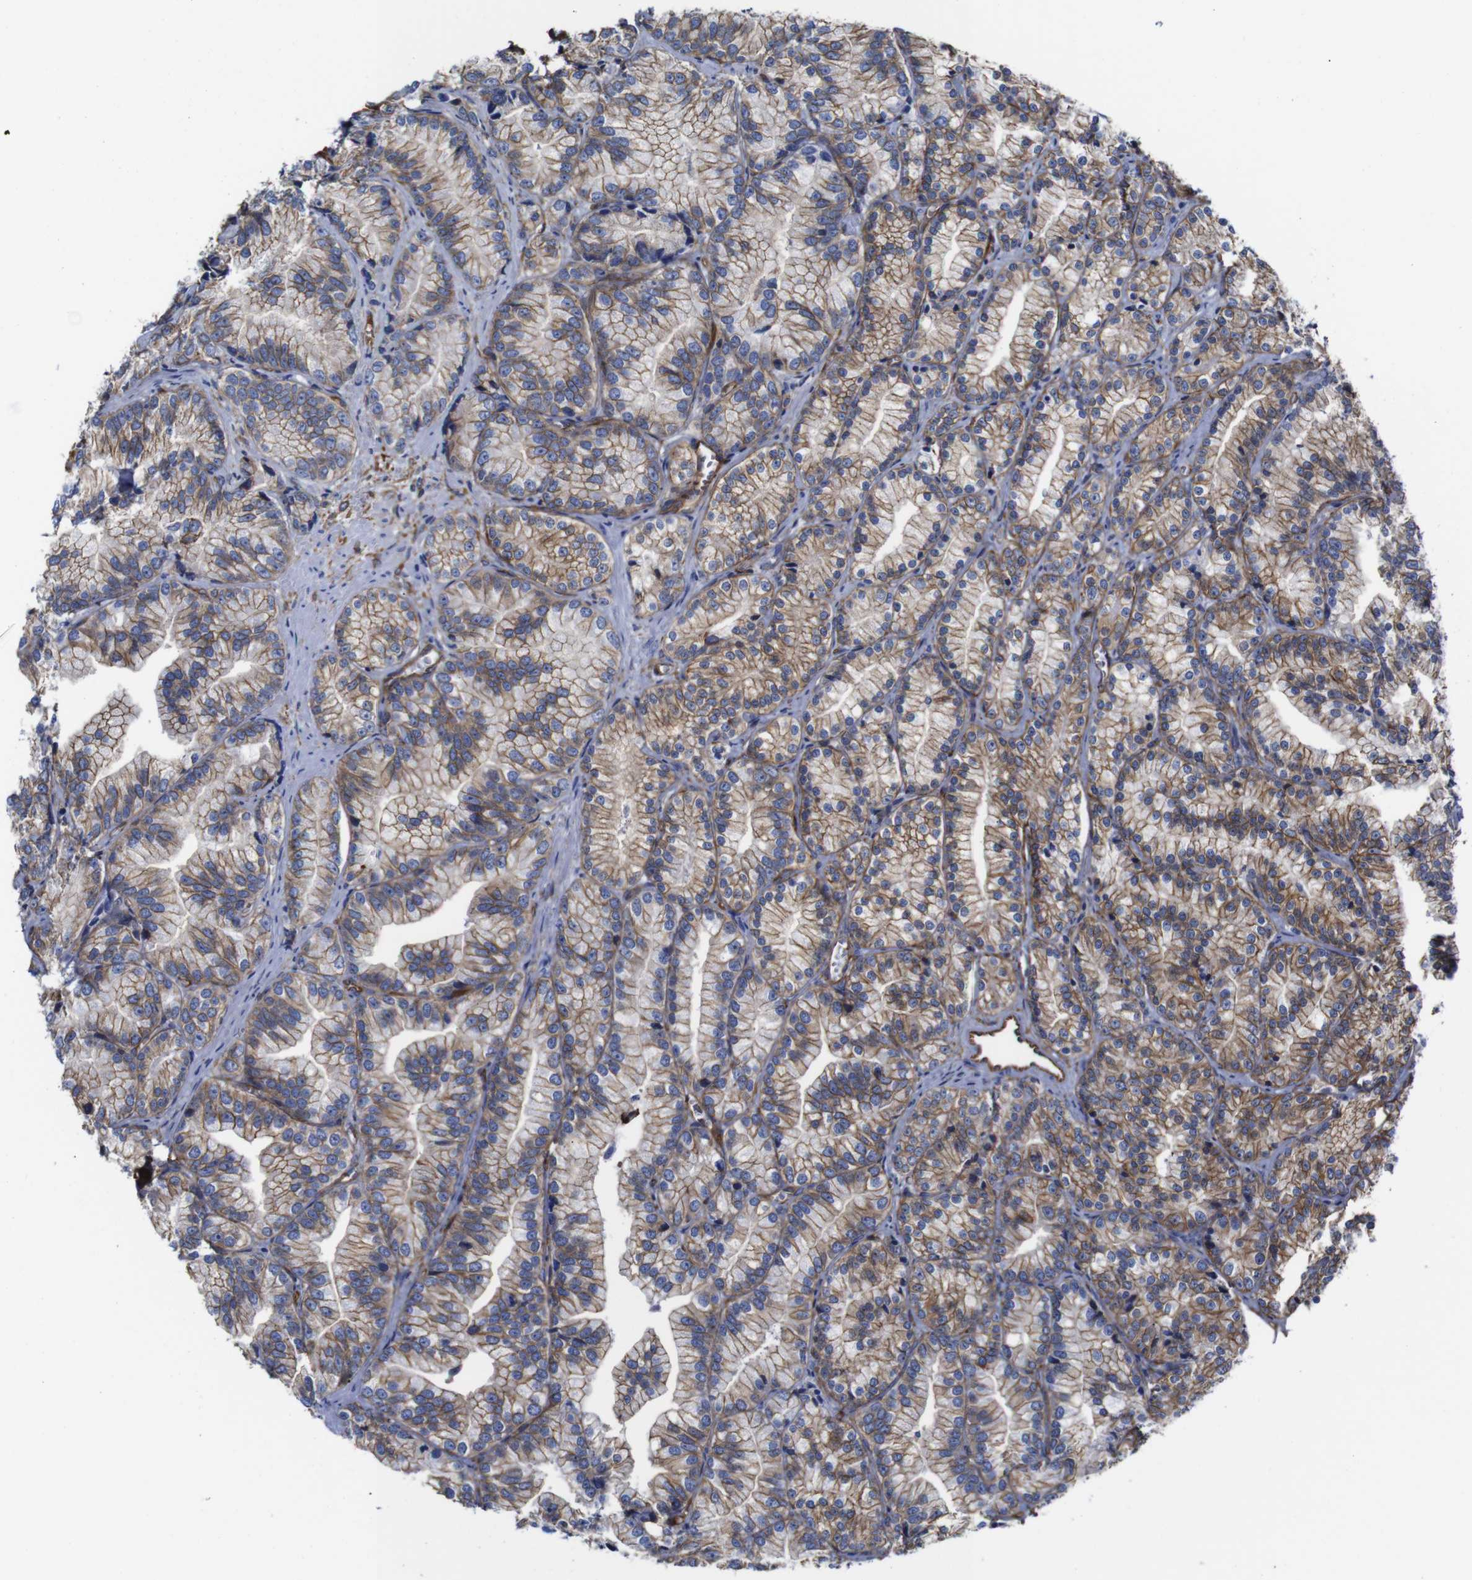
{"staining": {"intensity": "moderate", "quantity": ">75%", "location": "cytoplasmic/membranous"}, "tissue": "prostate cancer", "cell_type": "Tumor cells", "image_type": "cancer", "snomed": [{"axis": "morphology", "description": "Adenocarcinoma, Low grade"}, {"axis": "topography", "description": "Prostate"}], "caption": "This photomicrograph shows immunohistochemistry staining of prostate cancer (low-grade adenocarcinoma), with medium moderate cytoplasmic/membranous staining in approximately >75% of tumor cells.", "gene": "SPTBN1", "patient": {"sex": "male", "age": 89}}